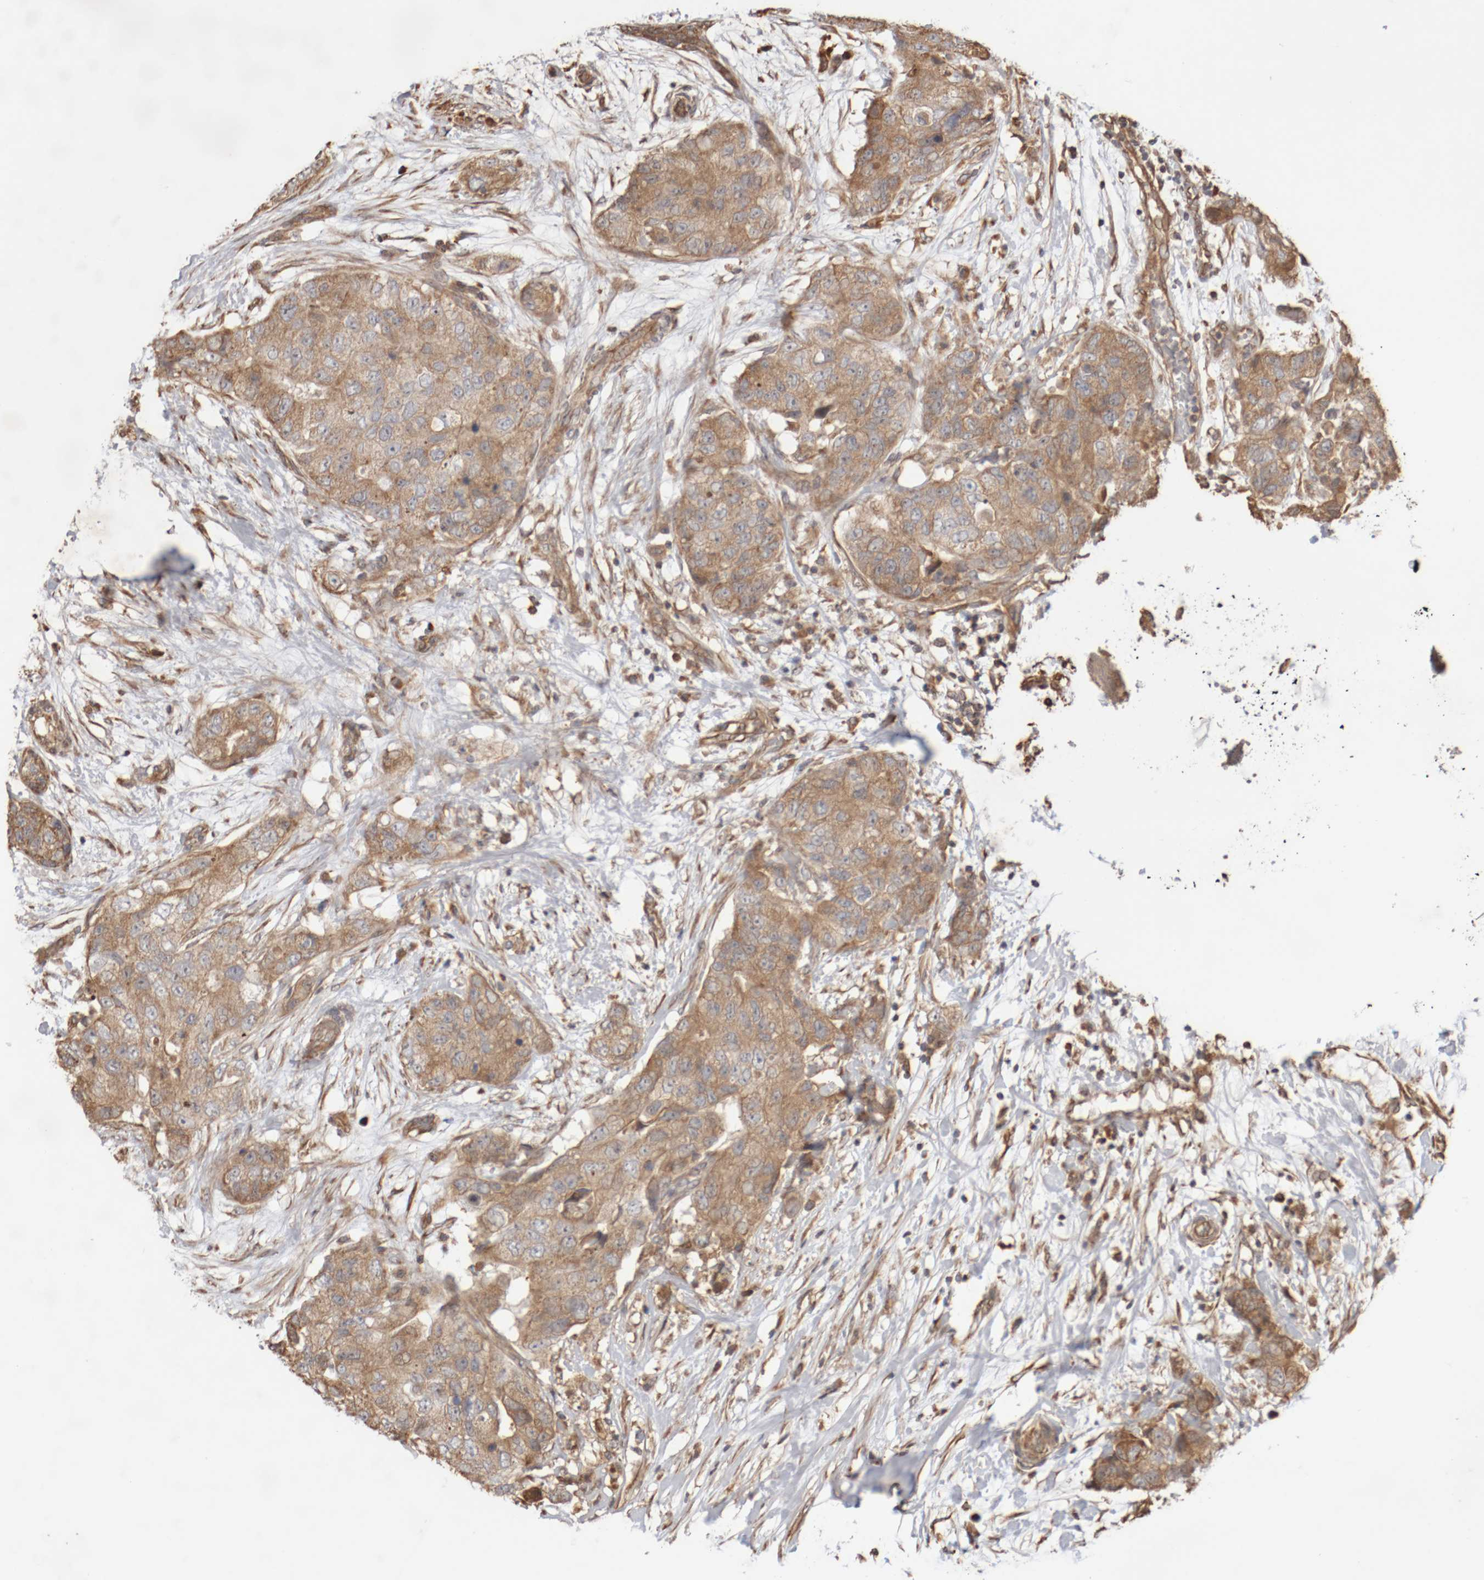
{"staining": {"intensity": "moderate", "quantity": ">75%", "location": "cytoplasmic/membranous"}, "tissue": "breast cancer", "cell_type": "Tumor cells", "image_type": "cancer", "snomed": [{"axis": "morphology", "description": "Duct carcinoma"}, {"axis": "topography", "description": "Breast"}], "caption": "This photomicrograph reveals IHC staining of breast cancer, with medium moderate cytoplasmic/membranous staining in approximately >75% of tumor cells.", "gene": "DPH7", "patient": {"sex": "female", "age": 62}}